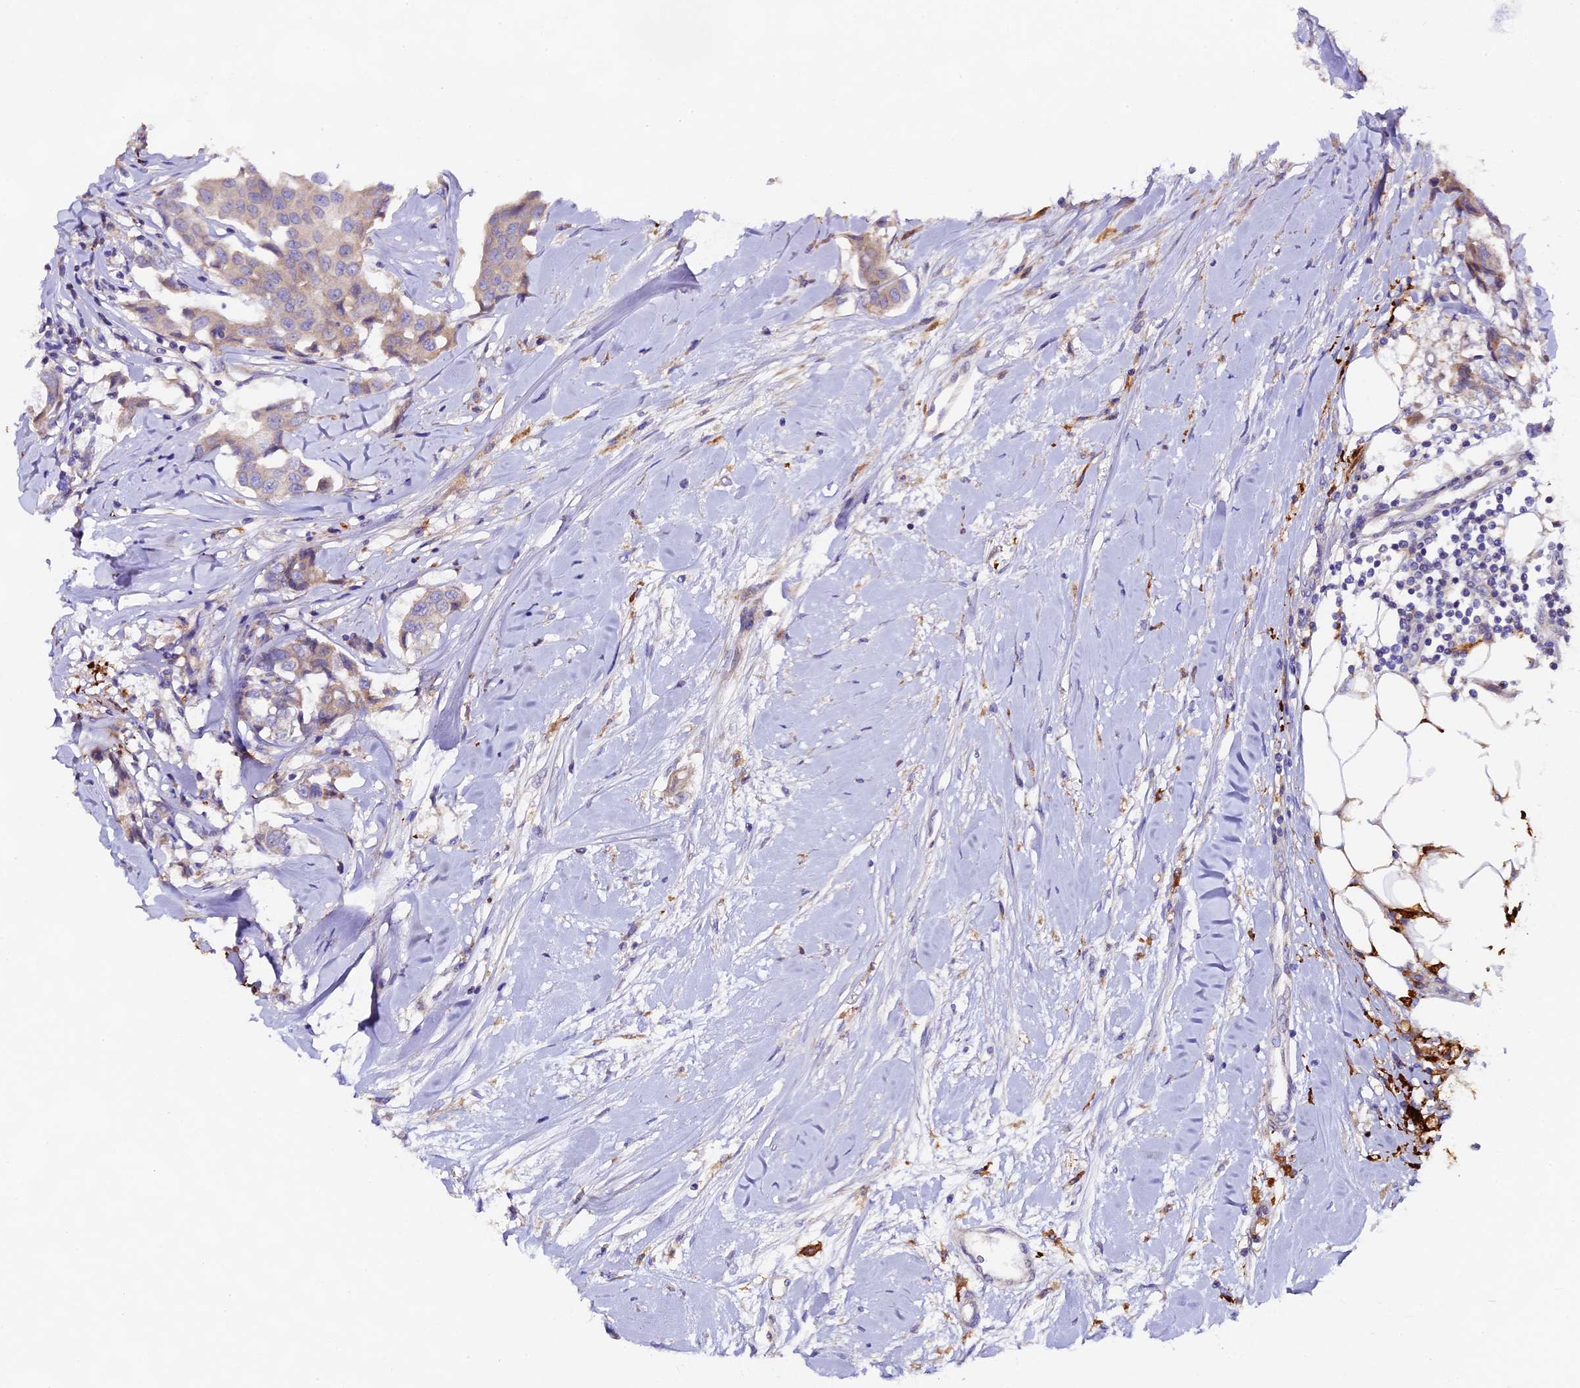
{"staining": {"intensity": "weak", "quantity": "<25%", "location": "cytoplasmic/membranous"}, "tissue": "breast cancer", "cell_type": "Tumor cells", "image_type": "cancer", "snomed": [{"axis": "morphology", "description": "Duct carcinoma"}, {"axis": "topography", "description": "Breast"}], "caption": "IHC histopathology image of neoplastic tissue: human breast cancer (intraductal carcinoma) stained with DAB exhibits no significant protein expression in tumor cells.", "gene": "PIGU", "patient": {"sex": "female", "age": 80}}